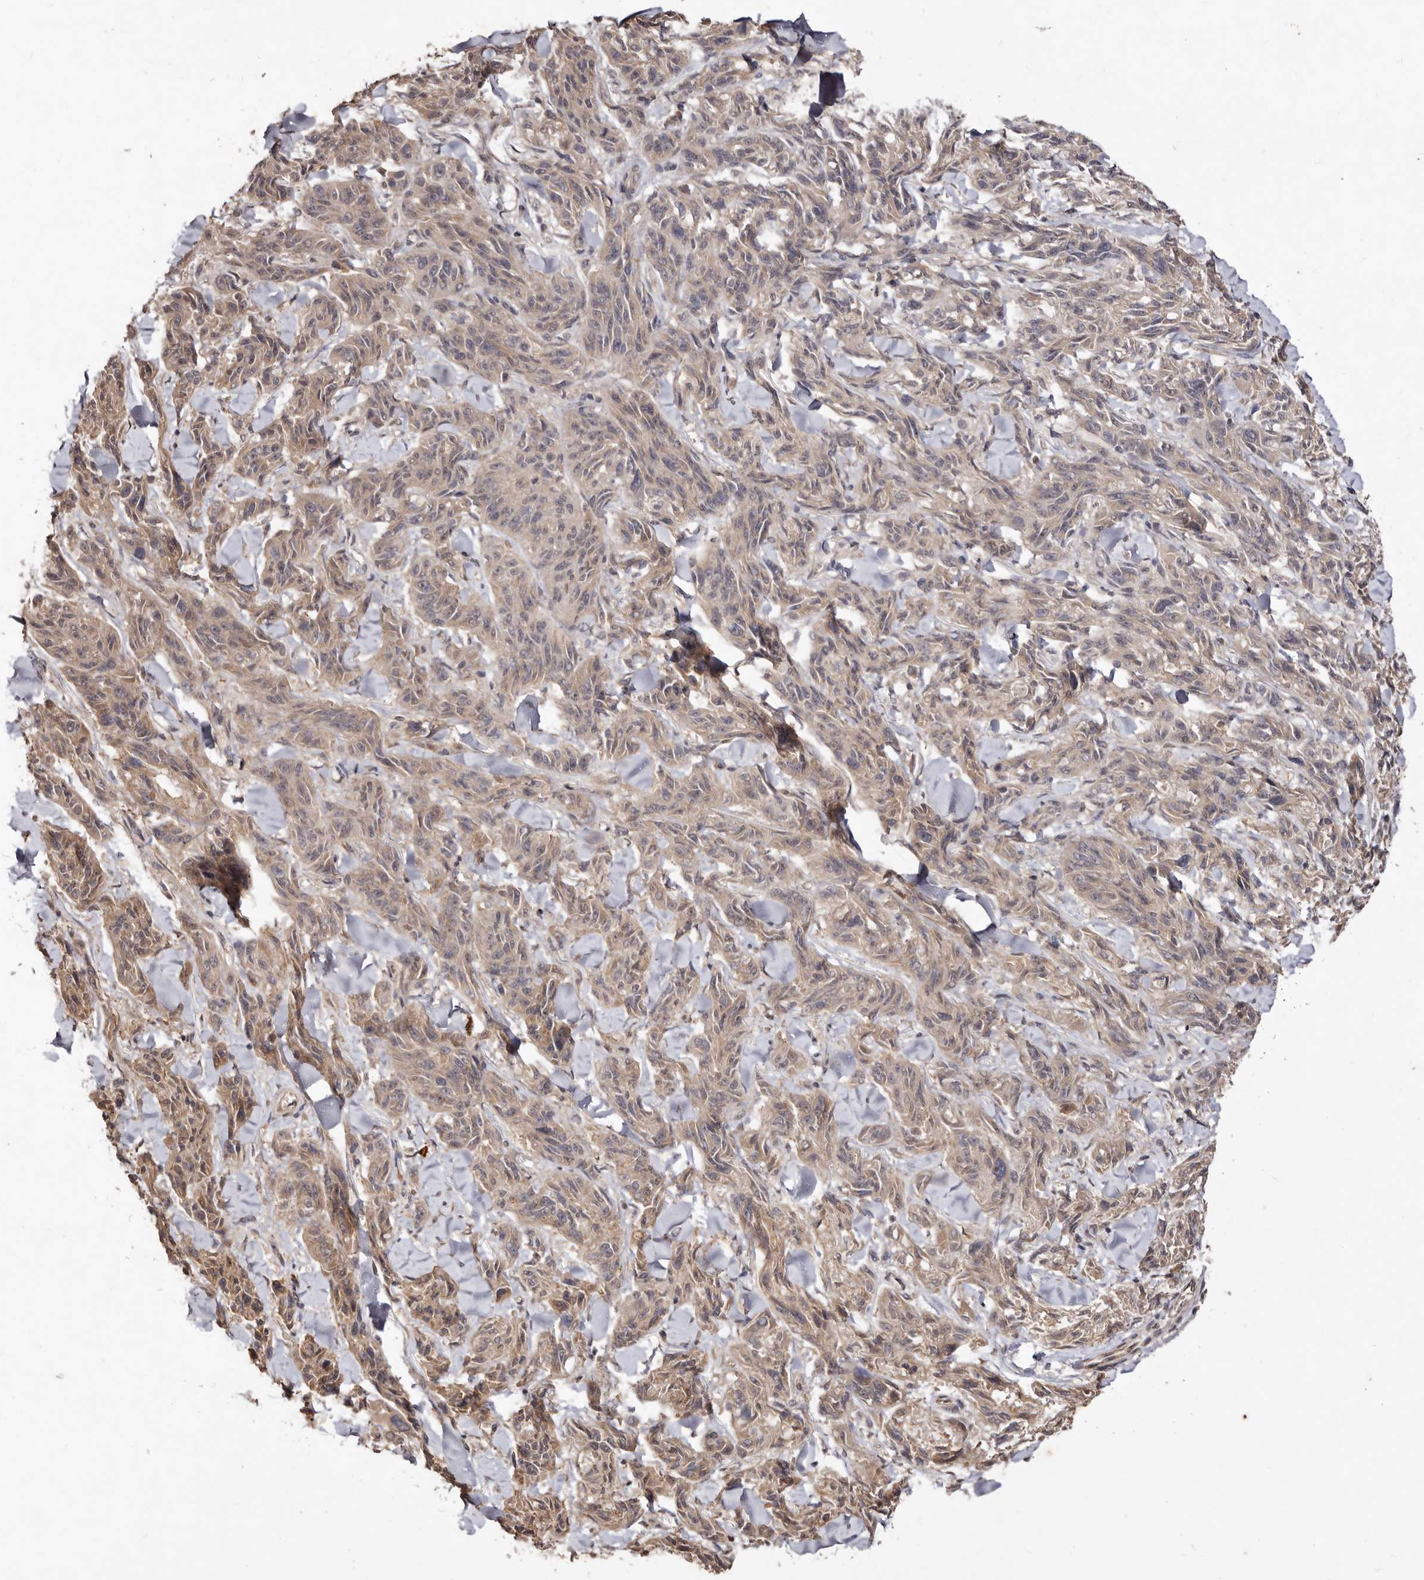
{"staining": {"intensity": "weak", "quantity": ">75%", "location": "cytoplasmic/membranous"}, "tissue": "melanoma", "cell_type": "Tumor cells", "image_type": "cancer", "snomed": [{"axis": "morphology", "description": "Malignant melanoma, NOS"}, {"axis": "topography", "description": "Skin"}], "caption": "Protein analysis of melanoma tissue demonstrates weak cytoplasmic/membranous positivity in about >75% of tumor cells.", "gene": "NOTCH1", "patient": {"sex": "male", "age": 53}}